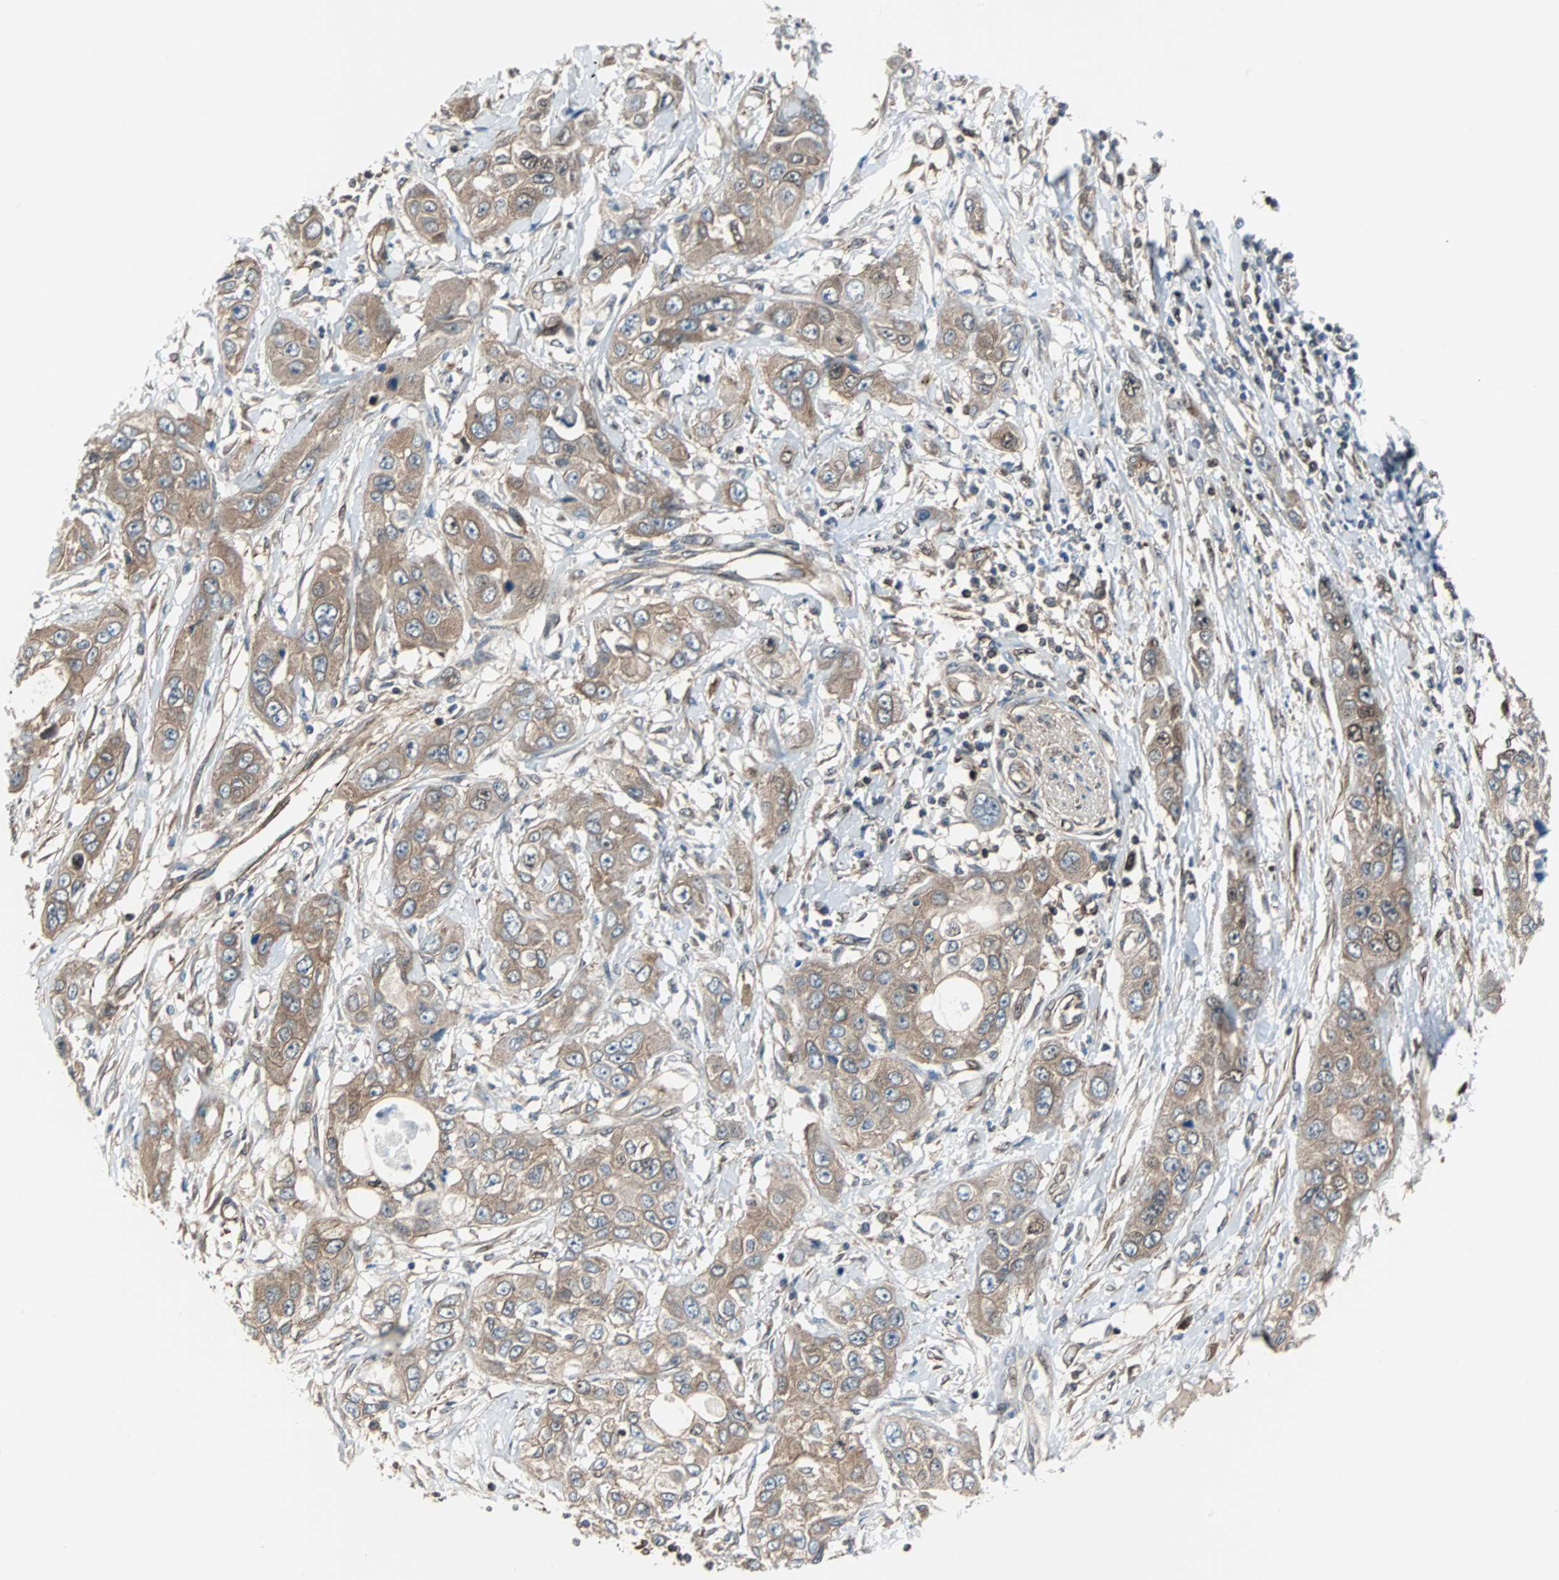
{"staining": {"intensity": "moderate", "quantity": ">75%", "location": "cytoplasmic/membranous"}, "tissue": "pancreatic cancer", "cell_type": "Tumor cells", "image_type": "cancer", "snomed": [{"axis": "morphology", "description": "Adenocarcinoma, NOS"}, {"axis": "topography", "description": "Pancreas"}], "caption": "A histopathology image showing moderate cytoplasmic/membranous staining in approximately >75% of tumor cells in pancreatic adenocarcinoma, as visualized by brown immunohistochemical staining.", "gene": "RELA", "patient": {"sex": "female", "age": 70}}